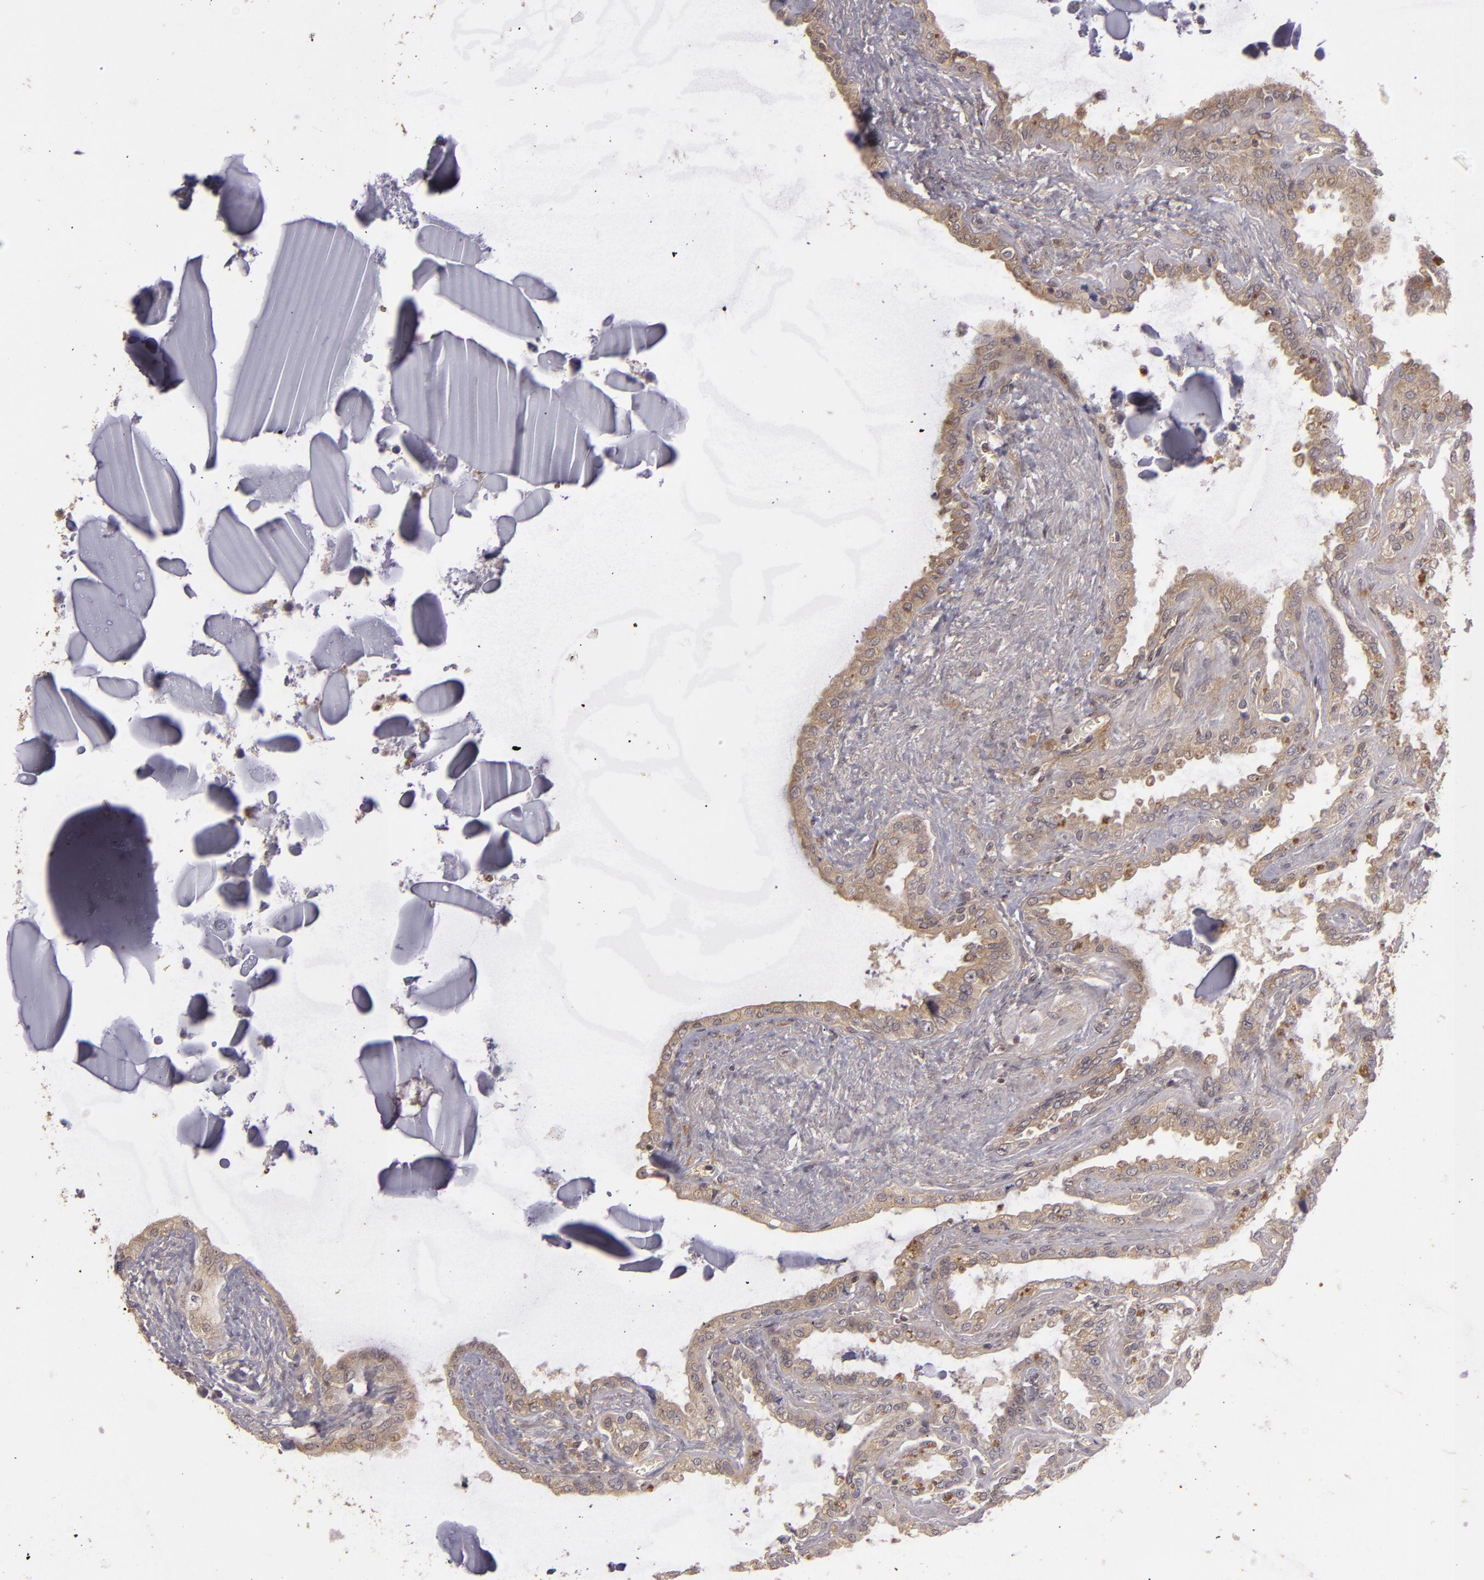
{"staining": {"intensity": "moderate", "quantity": ">75%", "location": "cytoplasmic/membranous"}, "tissue": "seminal vesicle", "cell_type": "Glandular cells", "image_type": "normal", "snomed": [{"axis": "morphology", "description": "Normal tissue, NOS"}, {"axis": "morphology", "description": "Inflammation, NOS"}, {"axis": "topography", "description": "Urinary bladder"}, {"axis": "topography", "description": "Prostate"}, {"axis": "topography", "description": "Seminal veicle"}], "caption": "Brown immunohistochemical staining in unremarkable human seminal vesicle shows moderate cytoplasmic/membranous expression in about >75% of glandular cells.", "gene": "HRAS", "patient": {"sex": "male", "age": 82}}